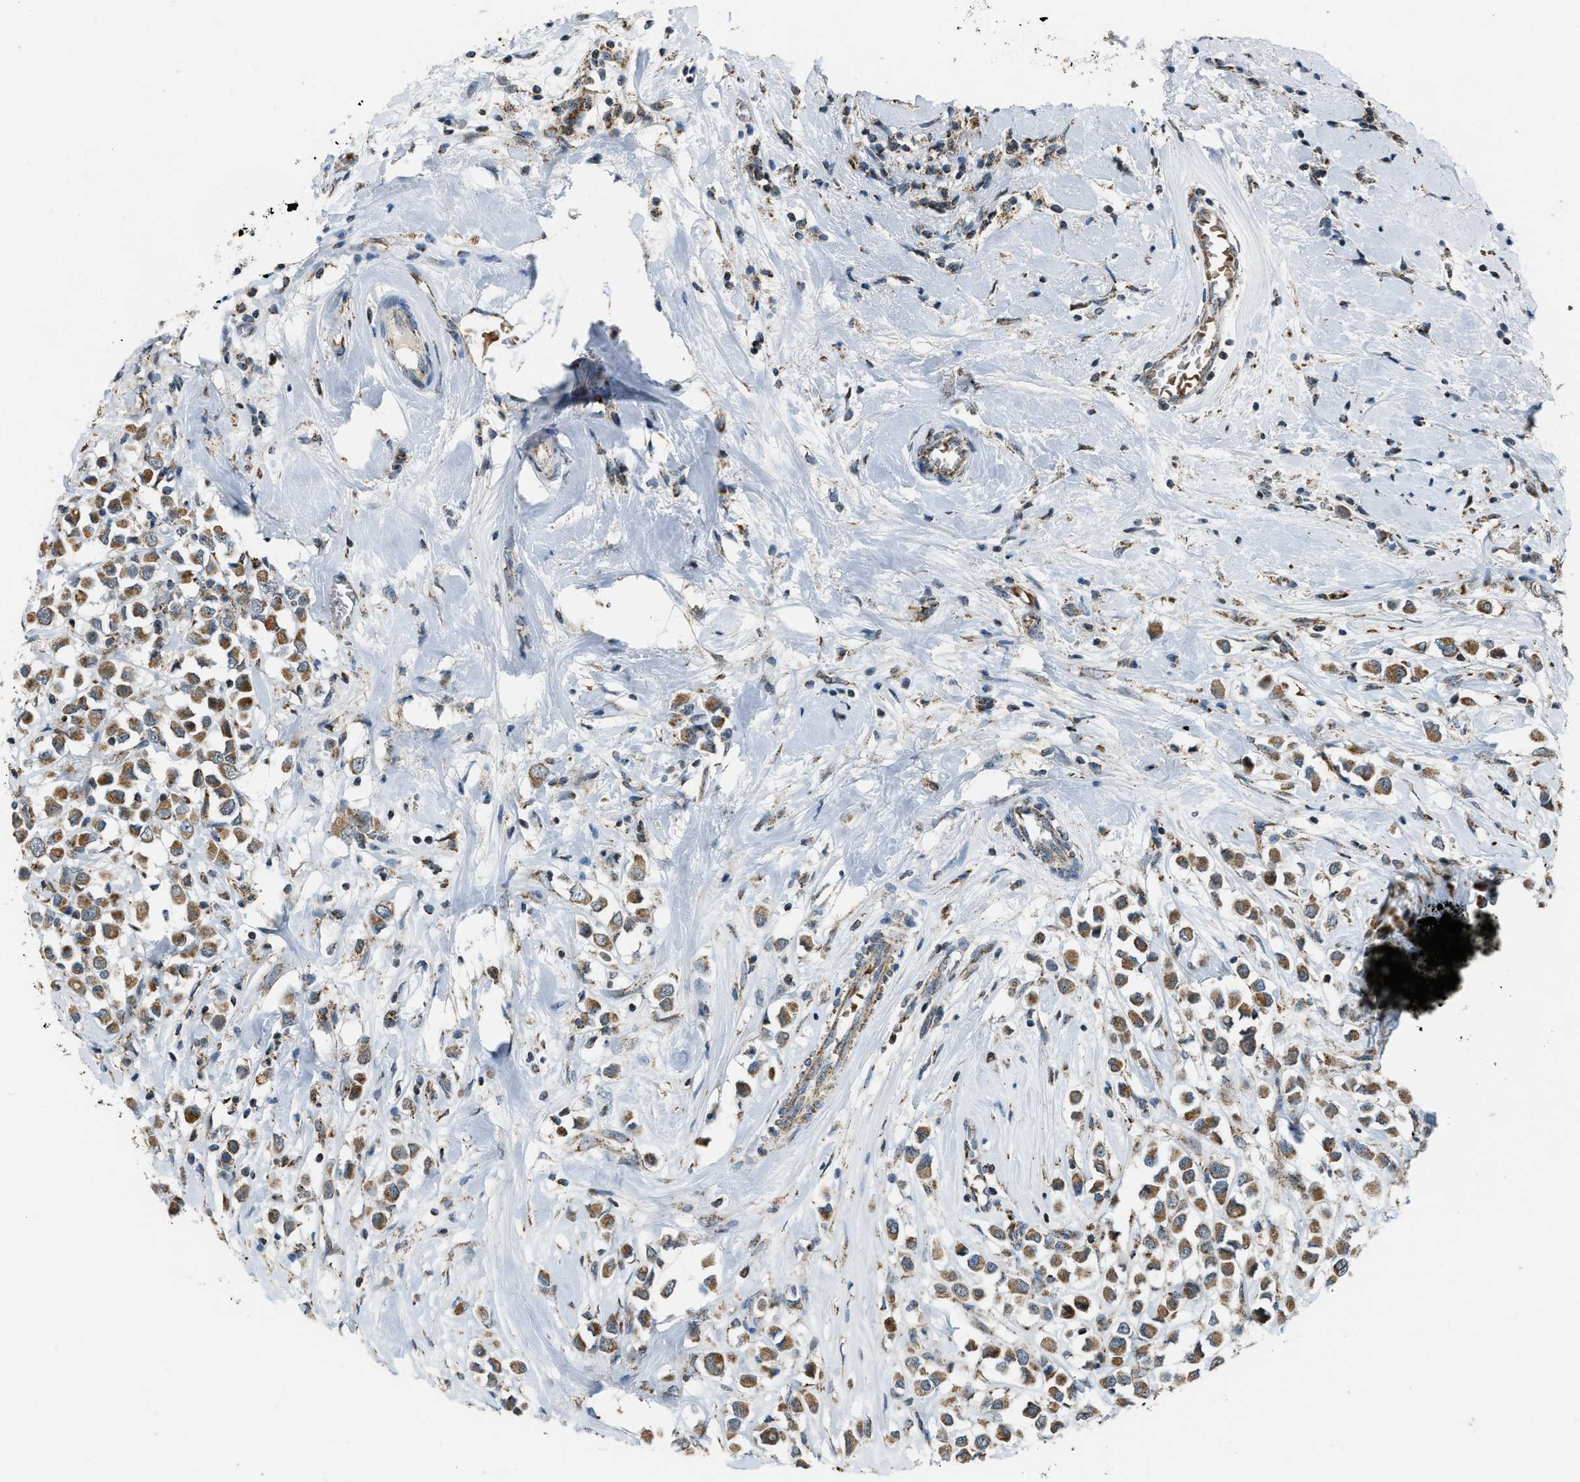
{"staining": {"intensity": "moderate", "quantity": ">75%", "location": "cytoplasmic/membranous"}, "tissue": "breast cancer", "cell_type": "Tumor cells", "image_type": "cancer", "snomed": [{"axis": "morphology", "description": "Duct carcinoma"}, {"axis": "topography", "description": "Breast"}], "caption": "Immunohistochemical staining of human breast cancer (invasive ductal carcinoma) reveals medium levels of moderate cytoplasmic/membranous positivity in approximately >75% of tumor cells. The staining is performed using DAB (3,3'-diaminobenzidine) brown chromogen to label protein expression. The nuclei are counter-stained blue using hematoxylin.", "gene": "CHN2", "patient": {"sex": "female", "age": 61}}